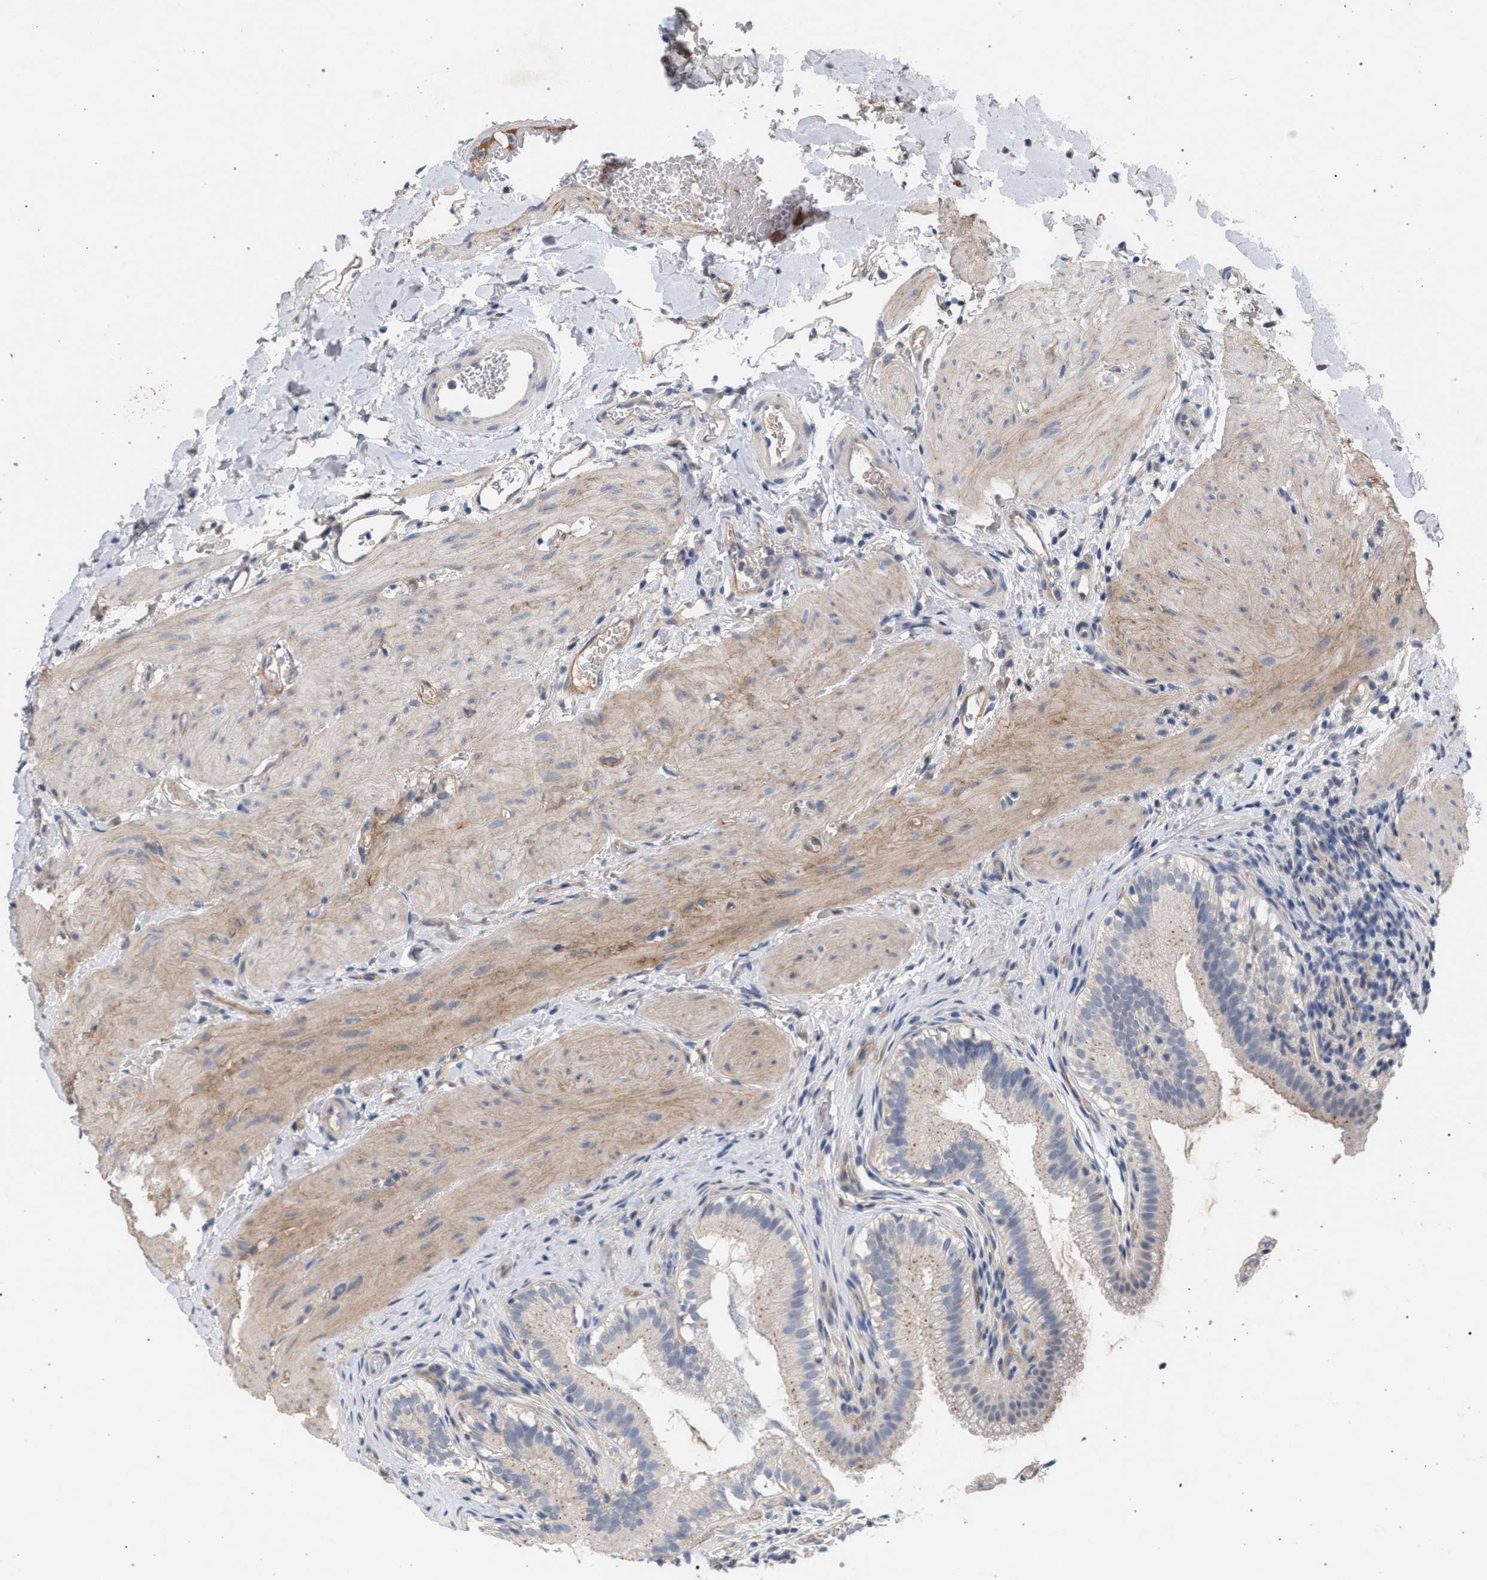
{"staining": {"intensity": "moderate", "quantity": "25%-75%", "location": "cytoplasmic/membranous"}, "tissue": "gallbladder", "cell_type": "Glandular cells", "image_type": "normal", "snomed": [{"axis": "morphology", "description": "Normal tissue, NOS"}, {"axis": "topography", "description": "Gallbladder"}], "caption": "Immunohistochemical staining of unremarkable human gallbladder shows medium levels of moderate cytoplasmic/membranous staining in about 25%-75% of glandular cells.", "gene": "MAMDC2", "patient": {"sex": "female", "age": 26}}